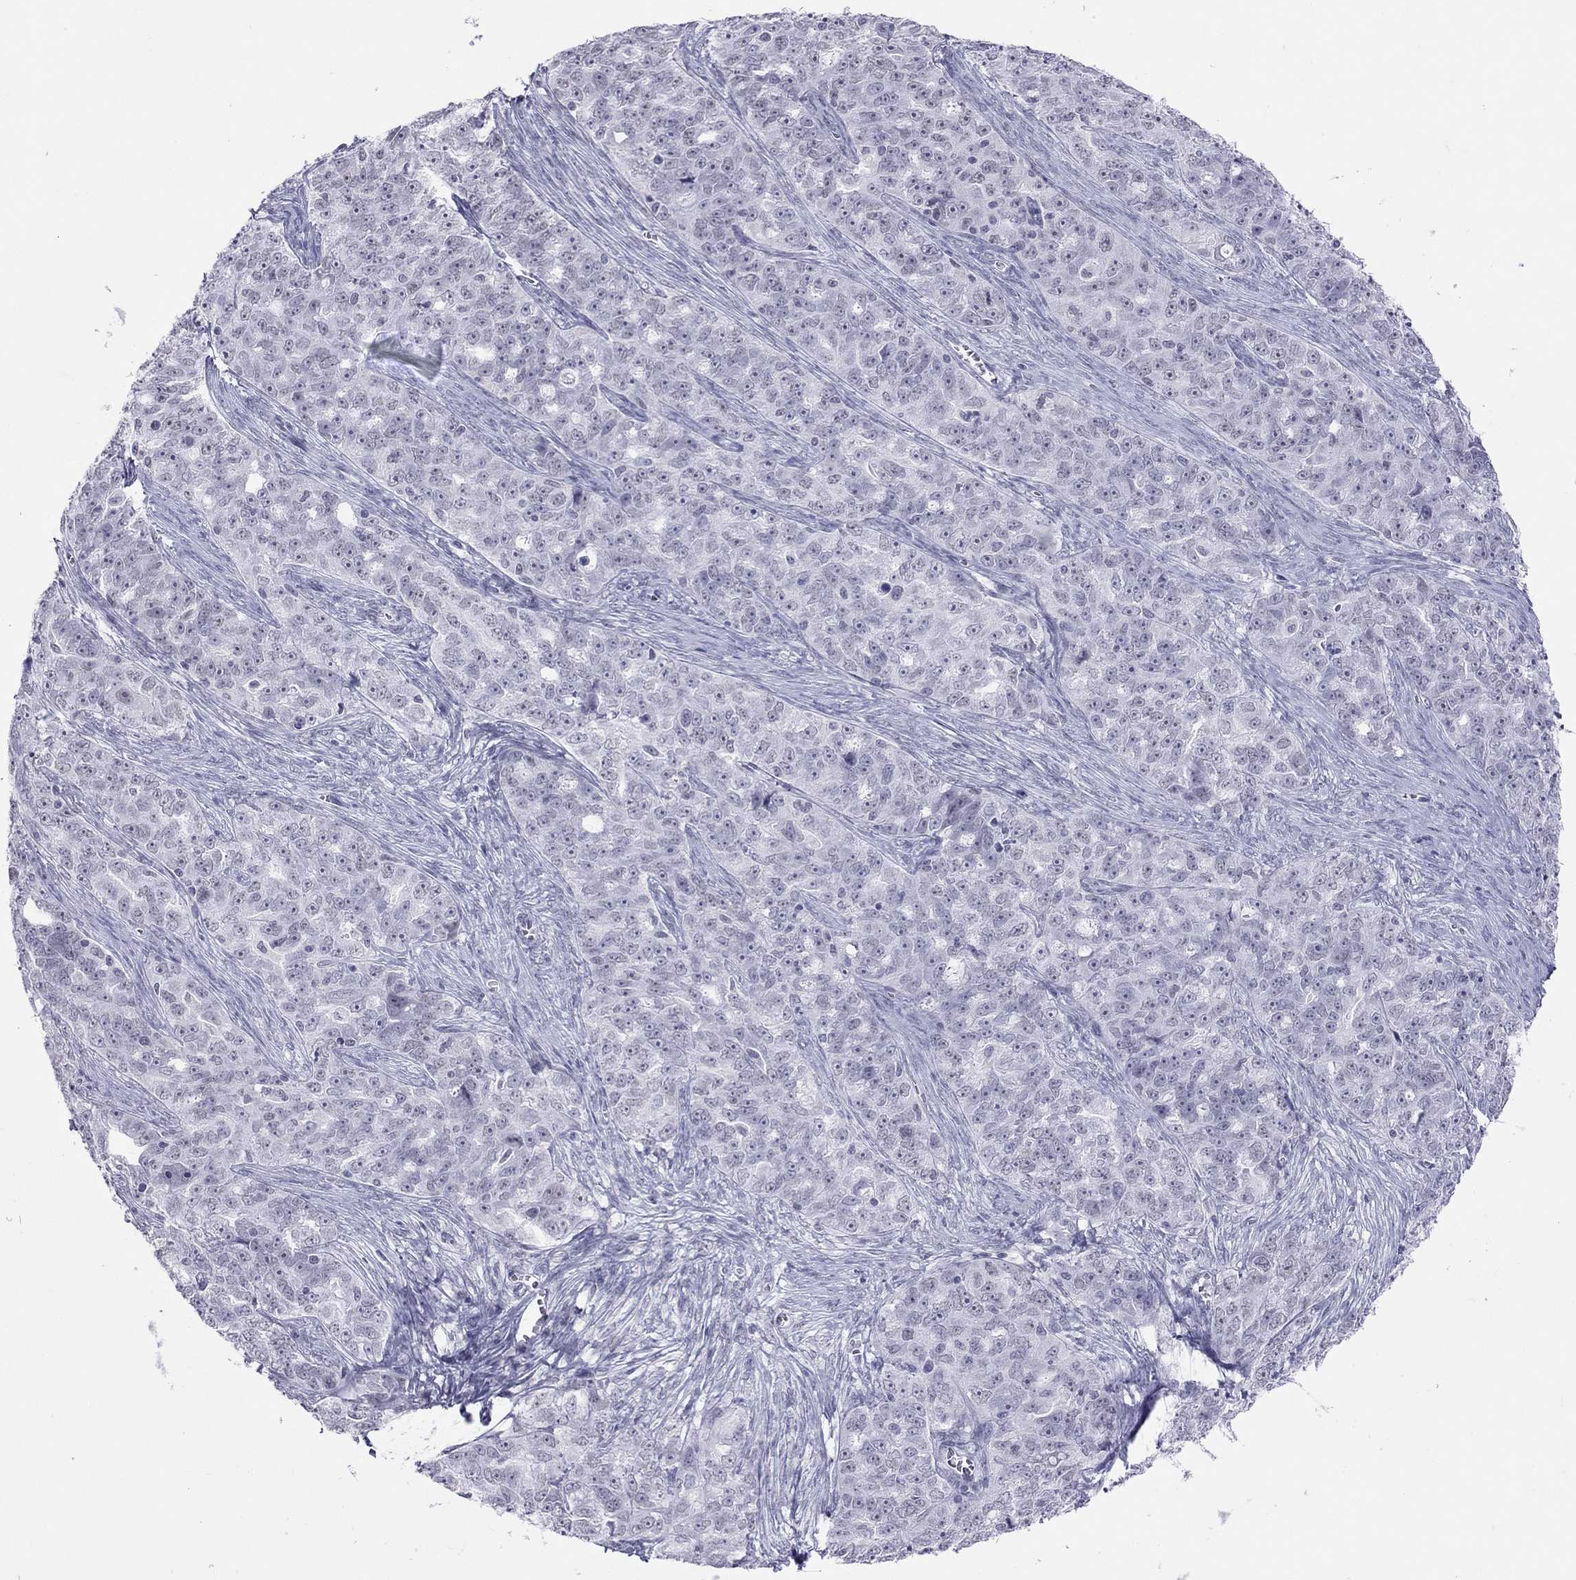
{"staining": {"intensity": "negative", "quantity": "none", "location": "none"}, "tissue": "ovarian cancer", "cell_type": "Tumor cells", "image_type": "cancer", "snomed": [{"axis": "morphology", "description": "Cystadenocarcinoma, serous, NOS"}, {"axis": "topography", "description": "Ovary"}], "caption": "Human ovarian cancer (serous cystadenocarcinoma) stained for a protein using immunohistochemistry displays no staining in tumor cells.", "gene": "JHY", "patient": {"sex": "female", "age": 51}}